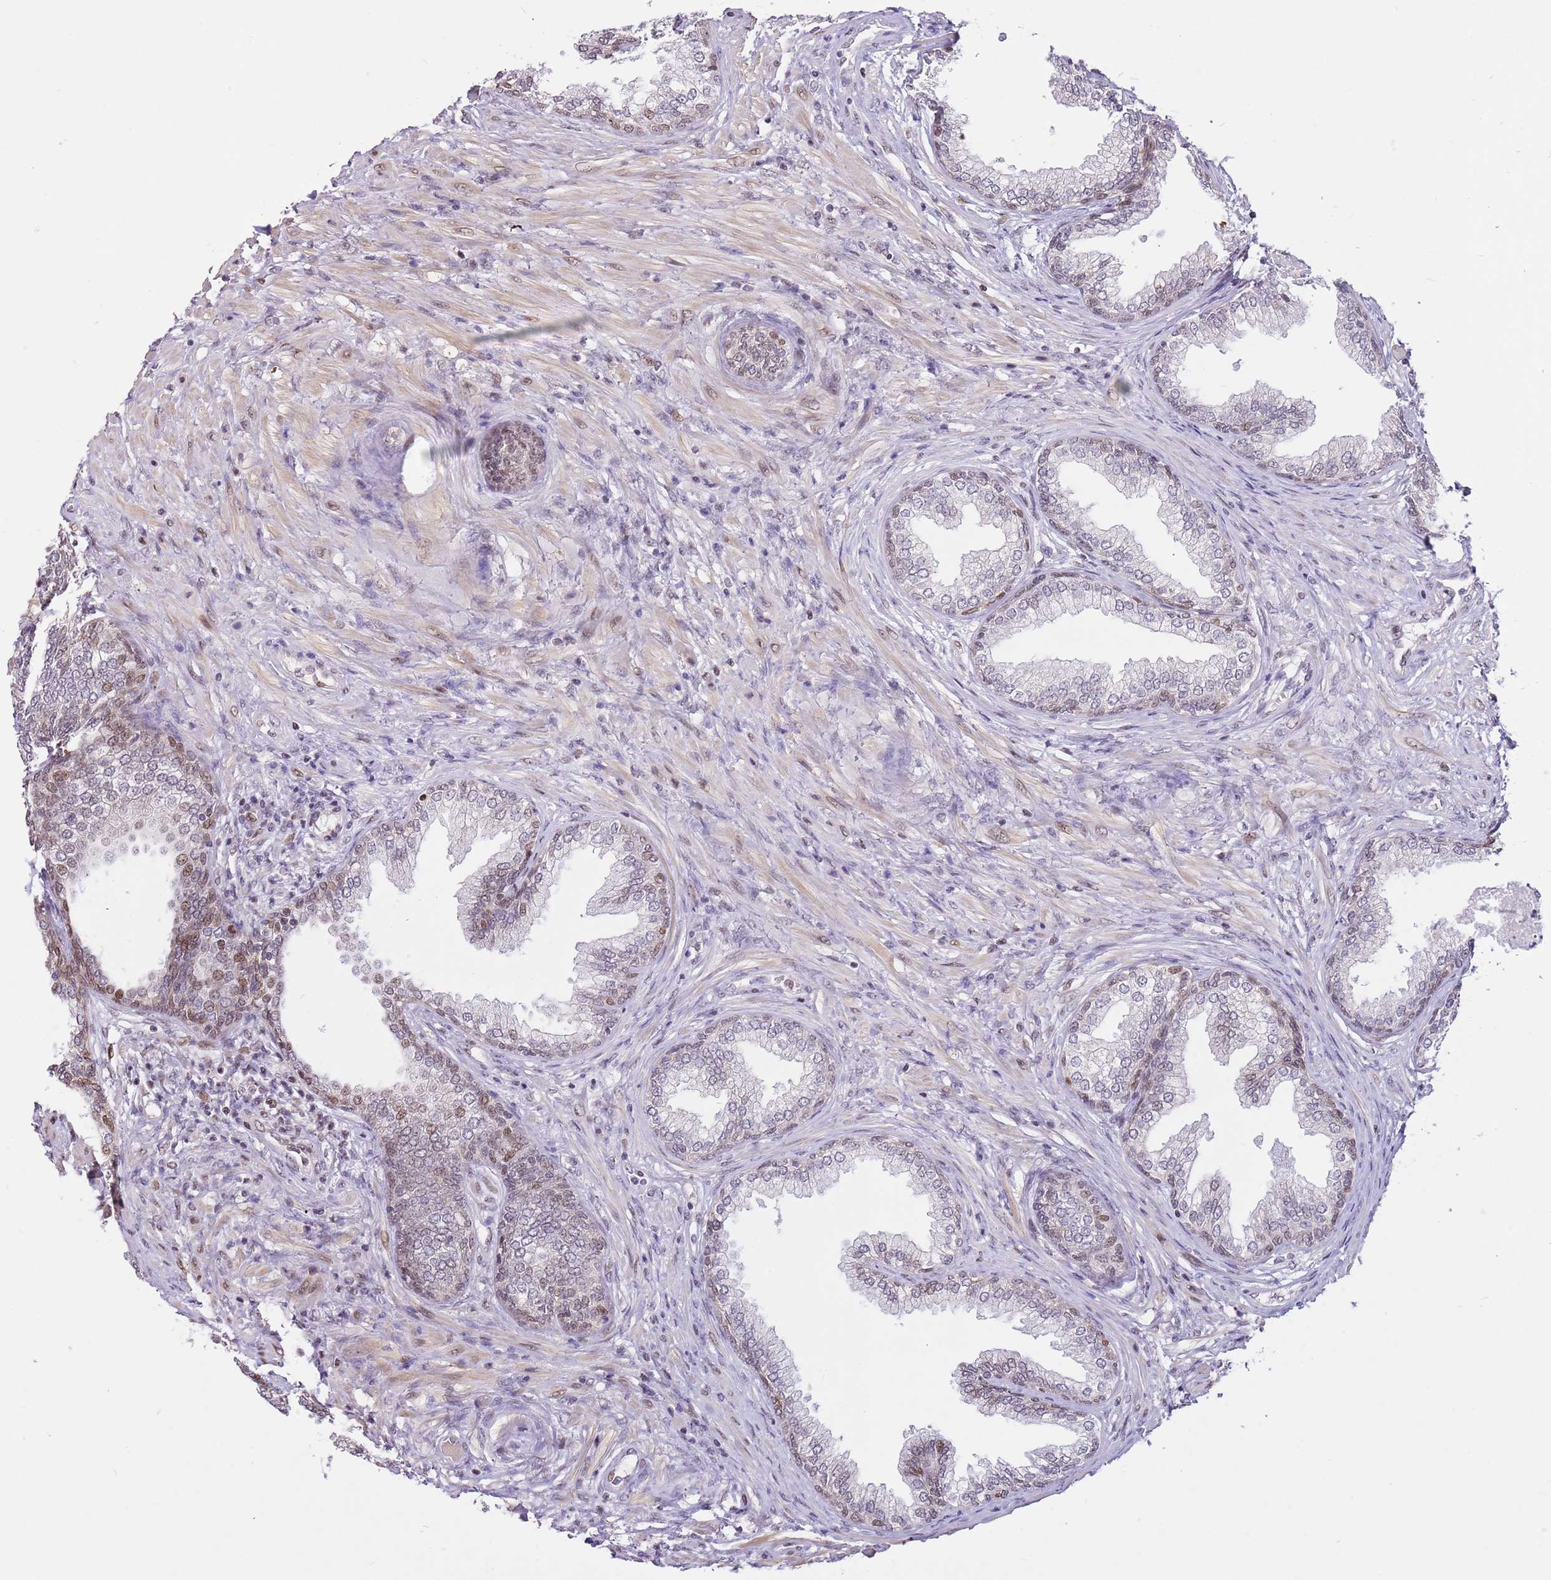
{"staining": {"intensity": "moderate", "quantity": "25%-75%", "location": "cytoplasmic/membranous,nuclear"}, "tissue": "prostate", "cell_type": "Glandular cells", "image_type": "normal", "snomed": [{"axis": "morphology", "description": "Normal tissue, NOS"}, {"axis": "topography", "description": "Prostate"}], "caption": "Protein expression analysis of benign prostate reveals moderate cytoplasmic/membranous,nuclear positivity in about 25%-75% of glandular cells.", "gene": "RFK", "patient": {"sex": "male", "age": 76}}